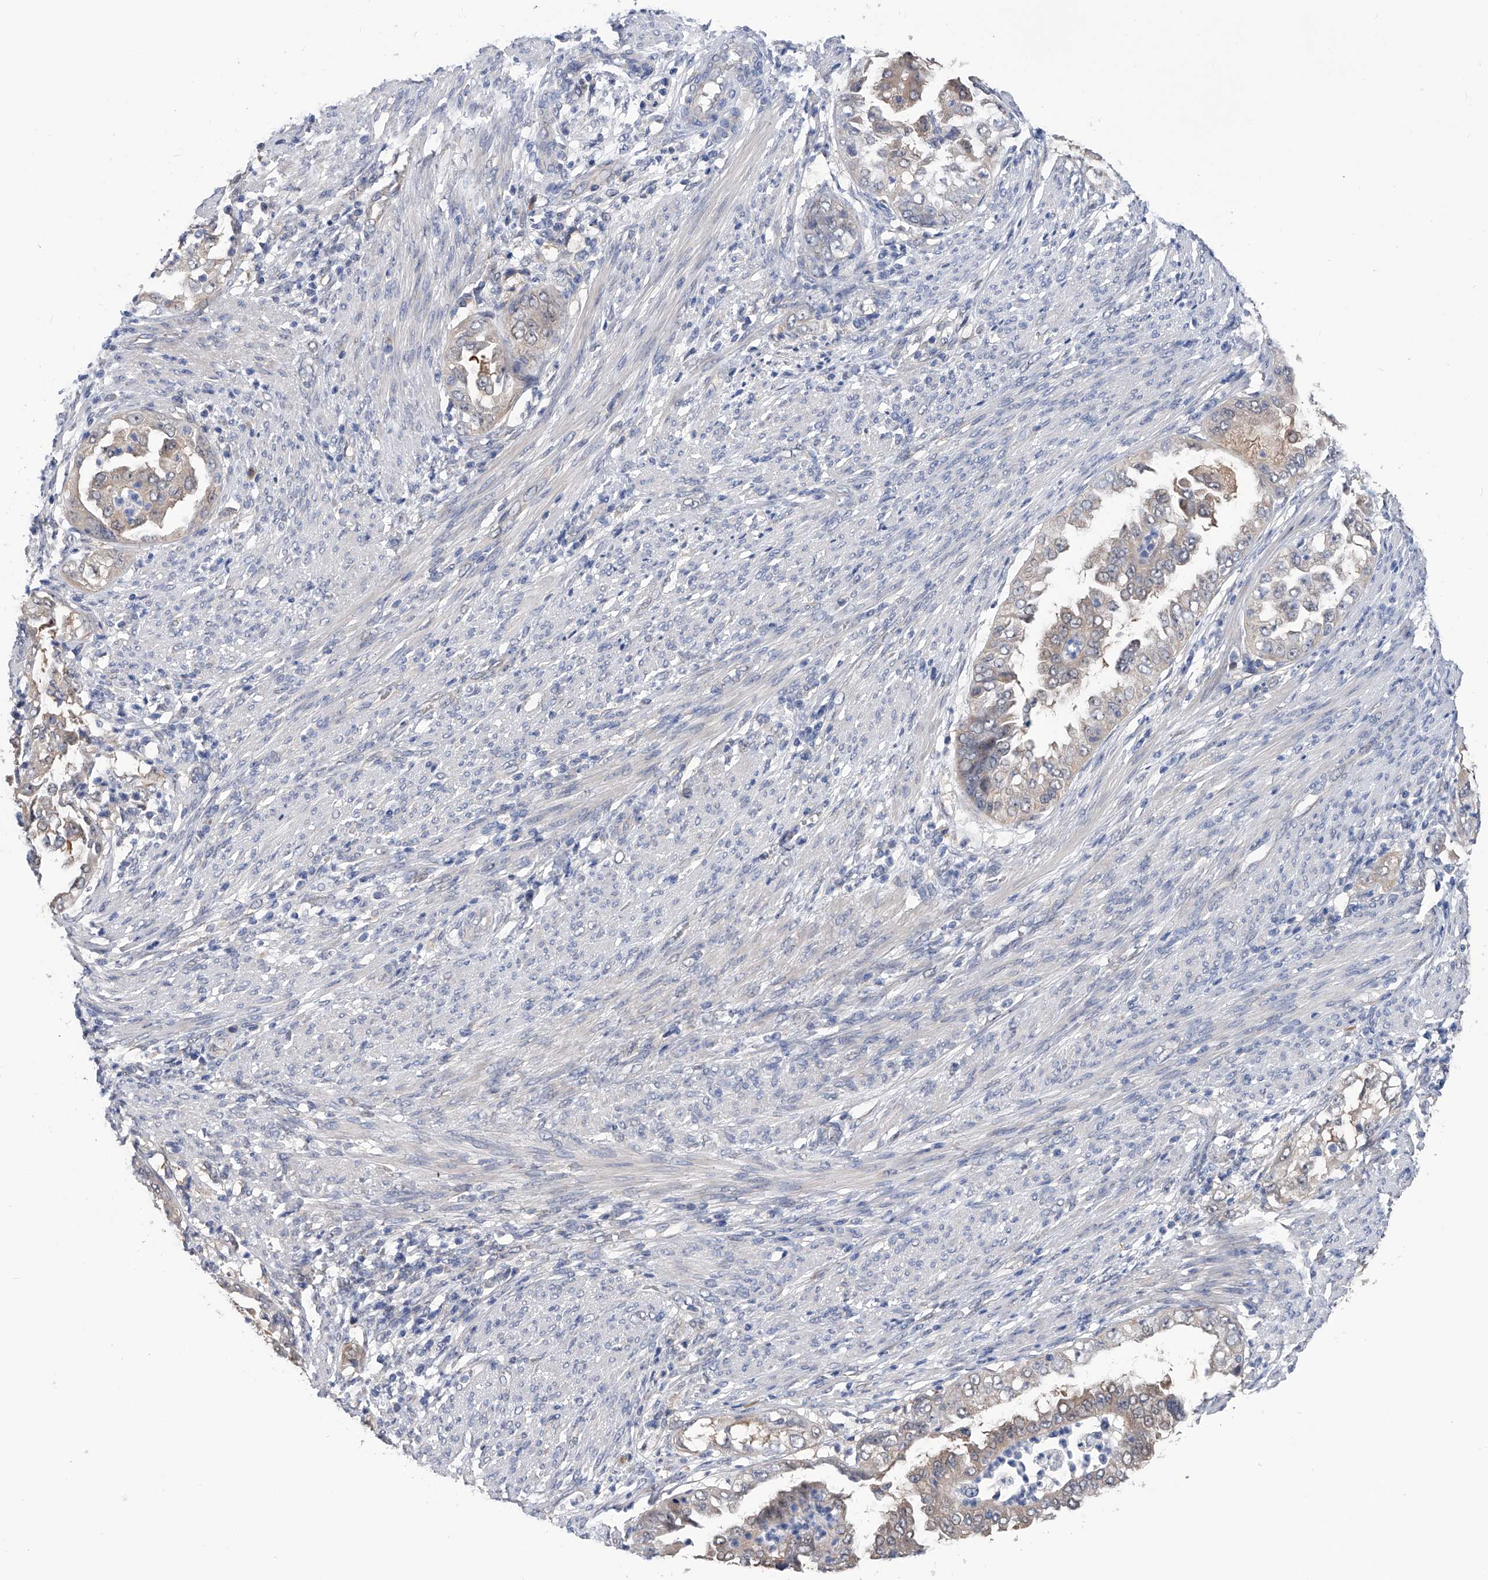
{"staining": {"intensity": "weak", "quantity": "<25%", "location": "cytoplasmic/membranous"}, "tissue": "endometrial cancer", "cell_type": "Tumor cells", "image_type": "cancer", "snomed": [{"axis": "morphology", "description": "Adenocarcinoma, NOS"}, {"axis": "topography", "description": "Endometrium"}], "caption": "Immunohistochemistry (IHC) of human endometrial adenocarcinoma demonstrates no staining in tumor cells. (DAB immunohistochemistry (IHC) with hematoxylin counter stain).", "gene": "PGM3", "patient": {"sex": "female", "age": 85}}